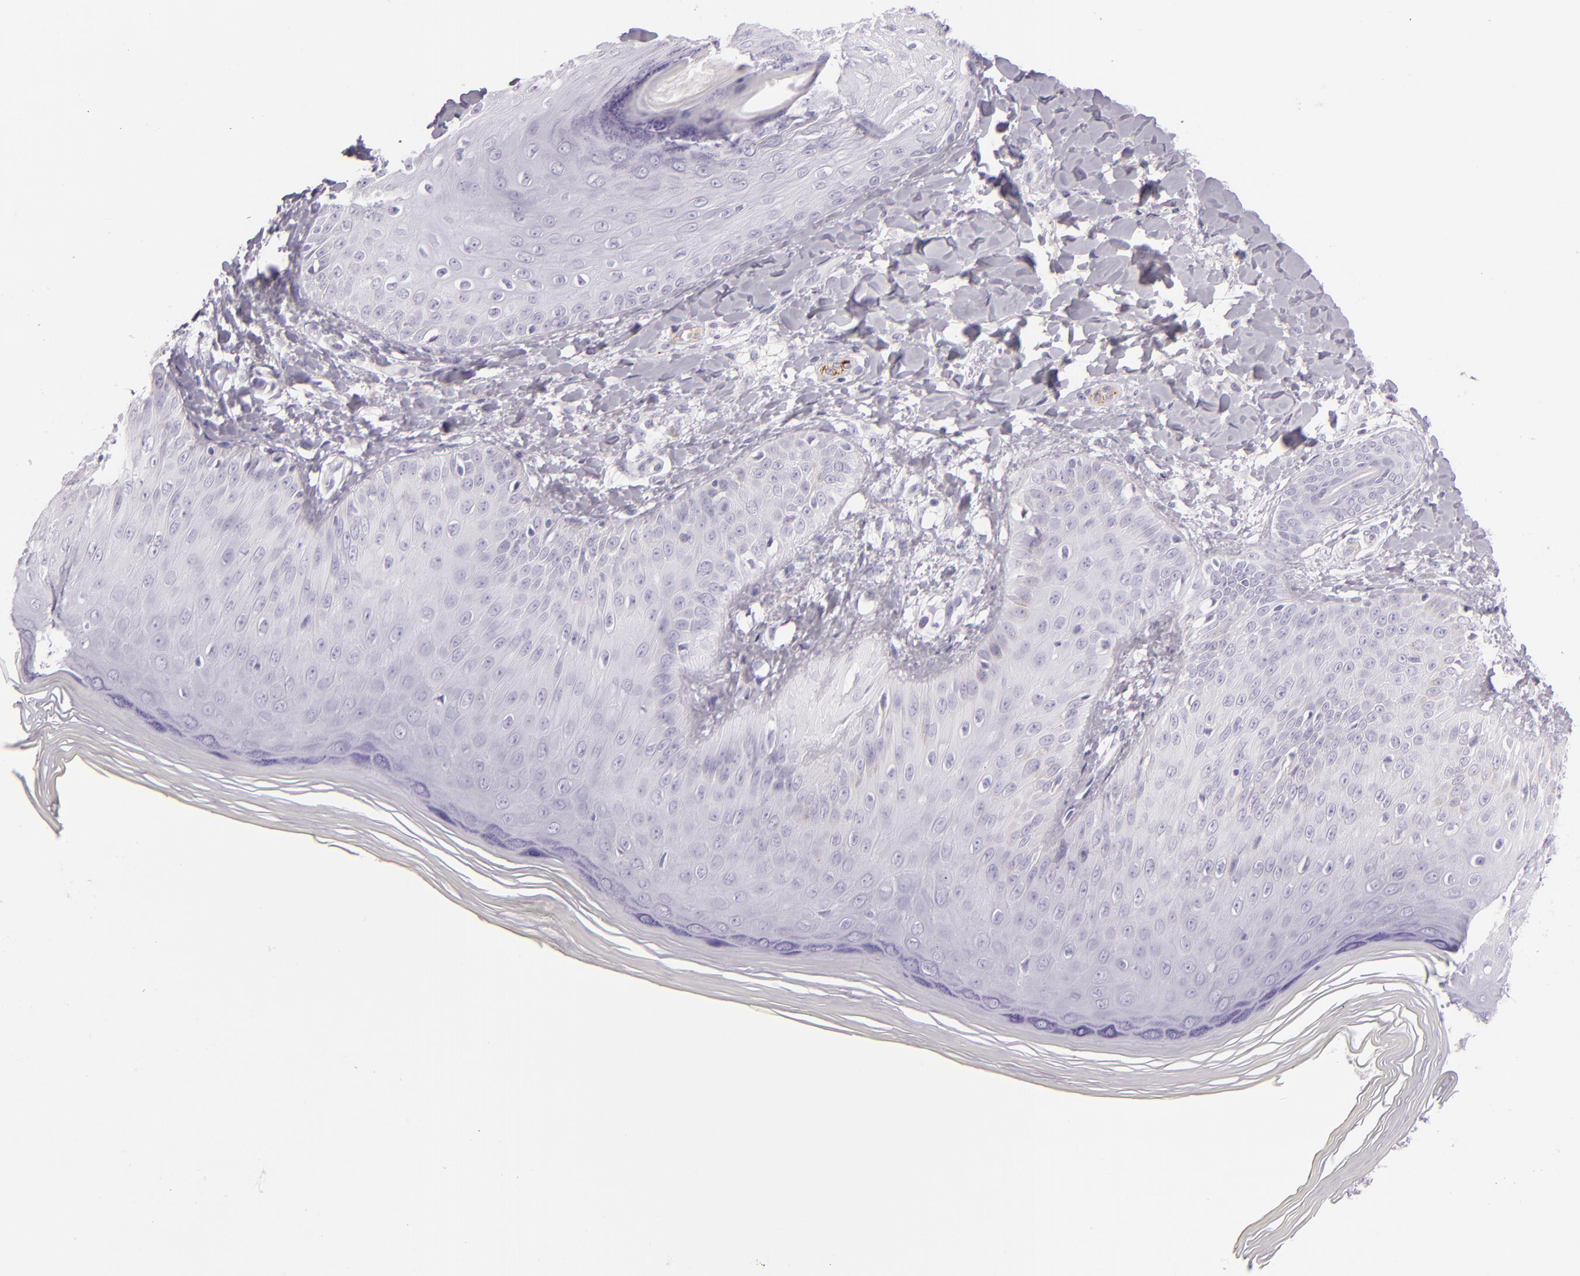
{"staining": {"intensity": "negative", "quantity": "none", "location": "none"}, "tissue": "skin", "cell_type": "Epidermal cells", "image_type": "normal", "snomed": [{"axis": "morphology", "description": "Normal tissue, NOS"}, {"axis": "morphology", "description": "Inflammation, NOS"}, {"axis": "topography", "description": "Soft tissue"}, {"axis": "topography", "description": "Anal"}], "caption": "Immunohistochemical staining of normal skin reveals no significant staining in epidermal cells. (DAB (3,3'-diaminobenzidine) IHC with hematoxylin counter stain).", "gene": "SELP", "patient": {"sex": "female", "age": 15}}